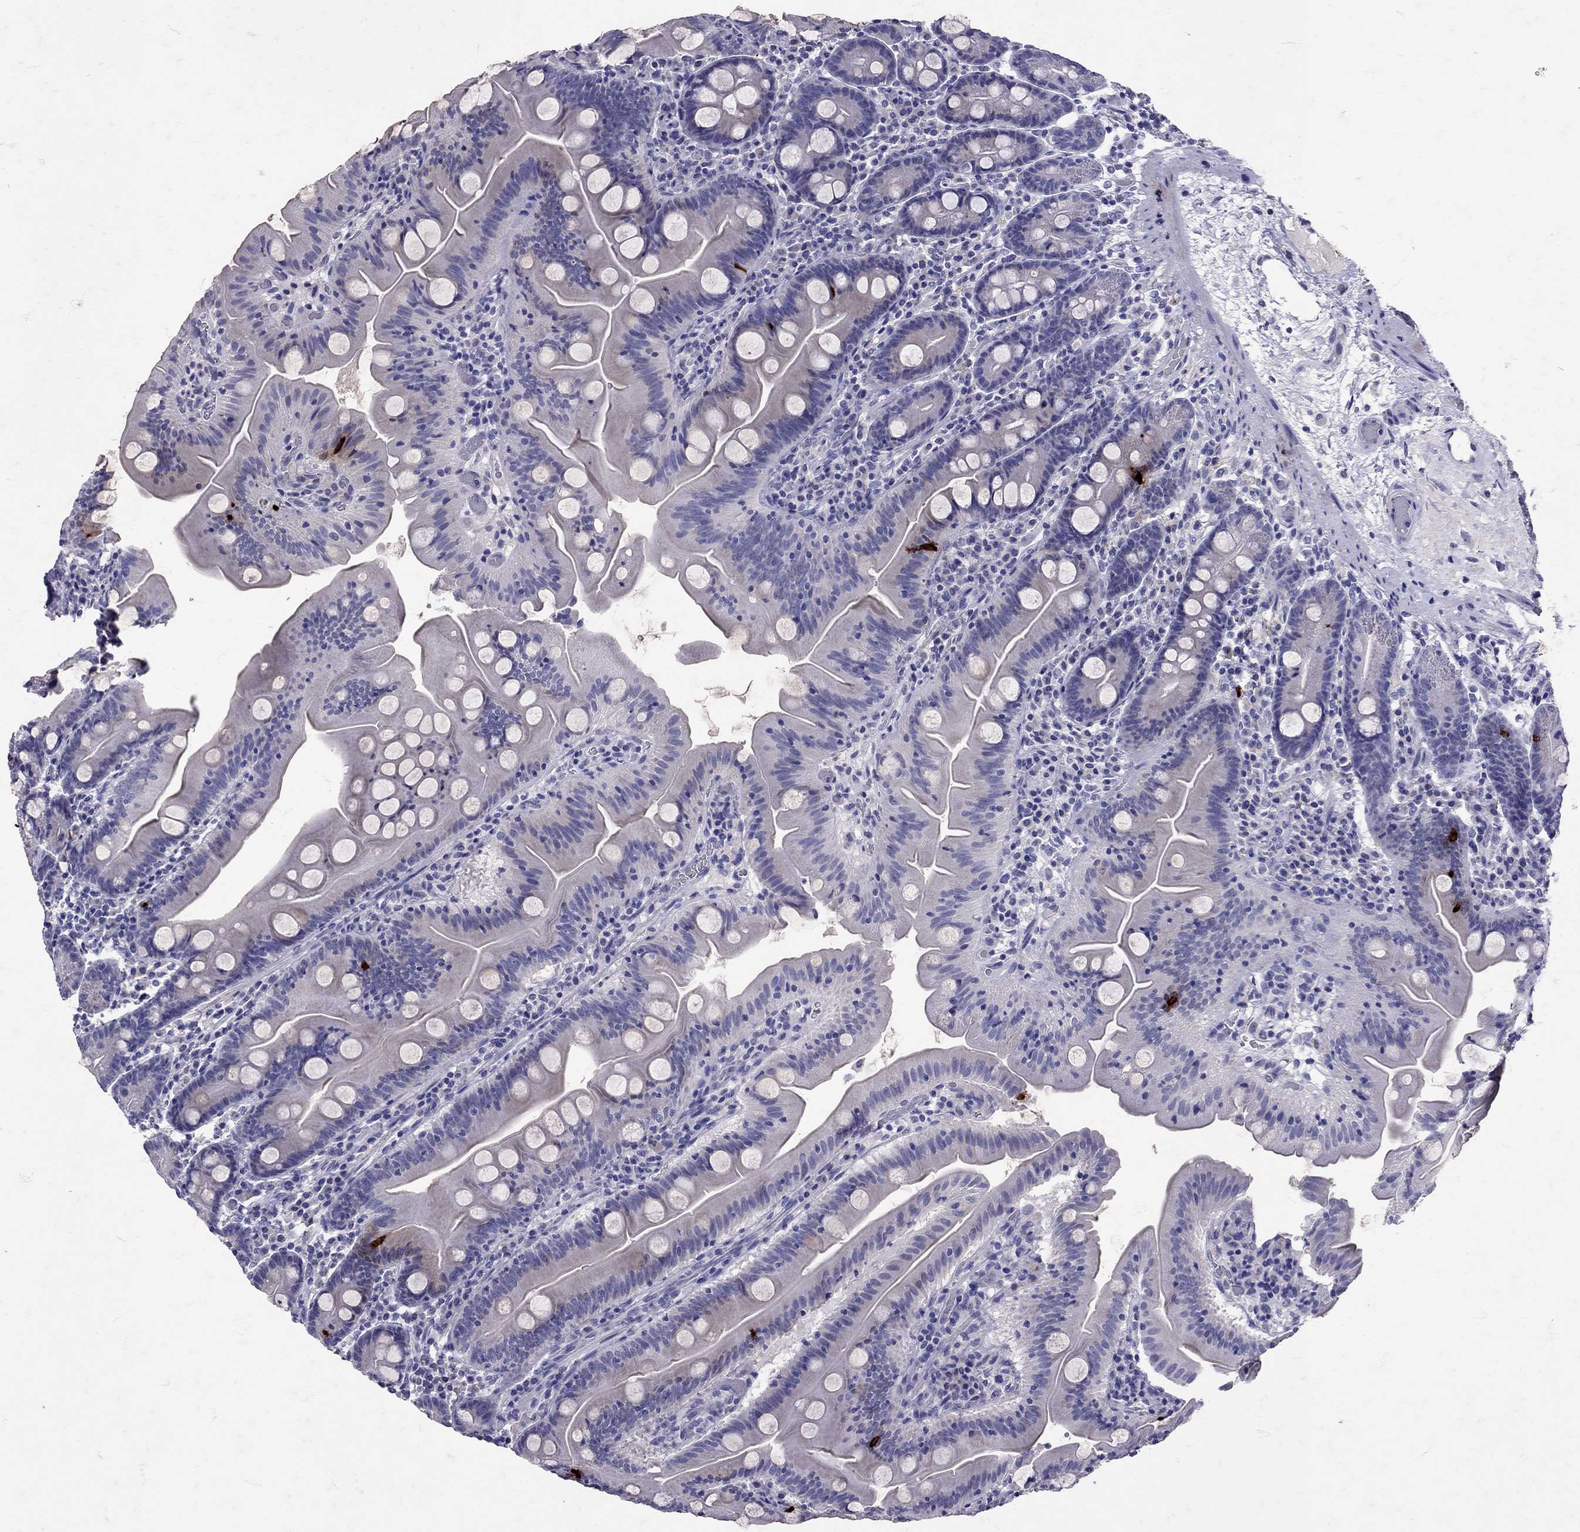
{"staining": {"intensity": "strong", "quantity": "<25%", "location": "cytoplasmic/membranous"}, "tissue": "small intestine", "cell_type": "Glandular cells", "image_type": "normal", "snomed": [{"axis": "morphology", "description": "Normal tissue, NOS"}, {"axis": "topography", "description": "Small intestine"}], "caption": "An image showing strong cytoplasmic/membranous expression in approximately <25% of glandular cells in normal small intestine, as visualized by brown immunohistochemical staining.", "gene": "SST", "patient": {"sex": "male", "age": 37}}